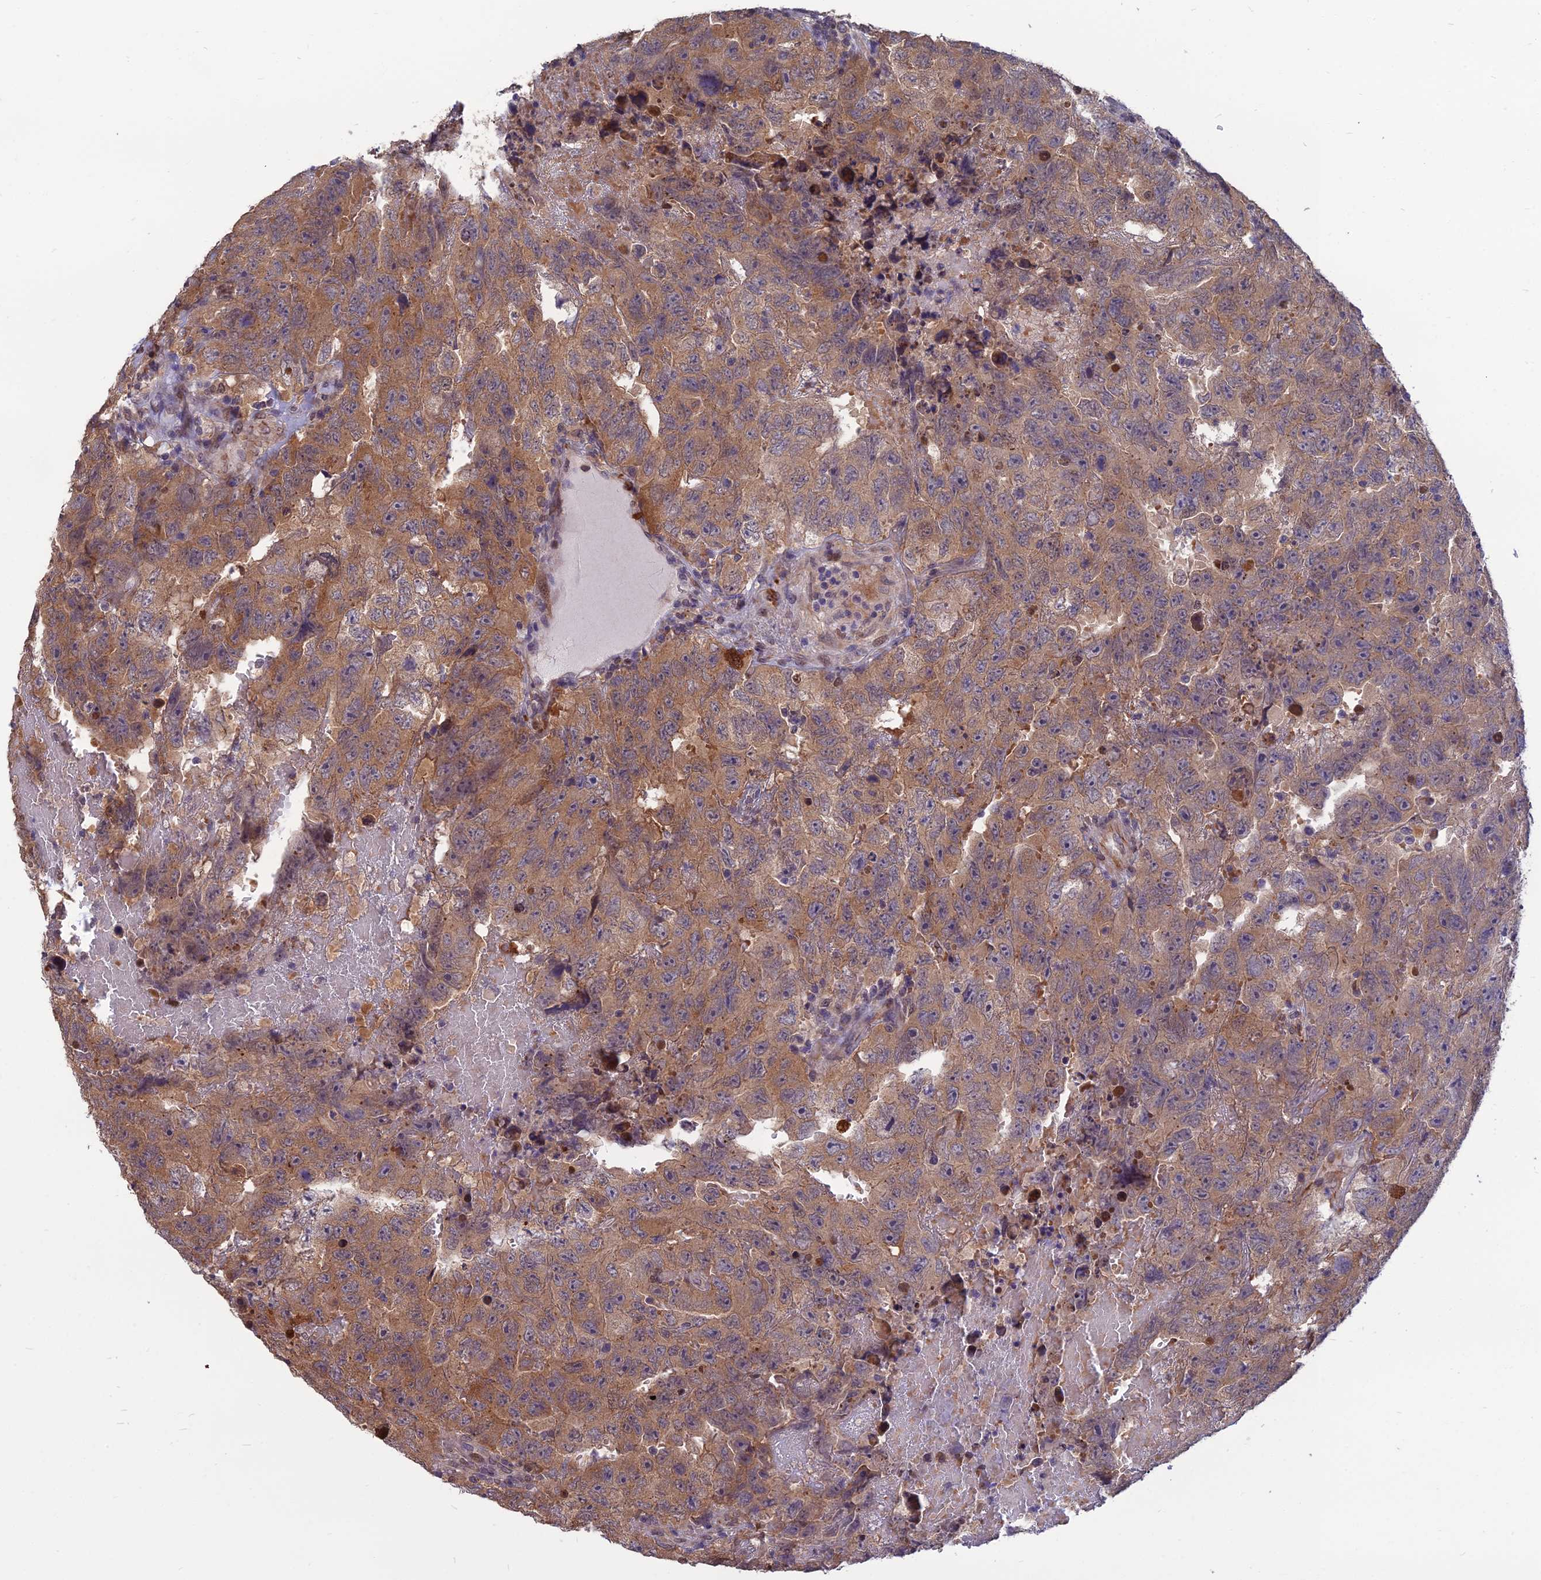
{"staining": {"intensity": "moderate", "quantity": ">75%", "location": "cytoplasmic/membranous"}, "tissue": "testis cancer", "cell_type": "Tumor cells", "image_type": "cancer", "snomed": [{"axis": "morphology", "description": "Carcinoma, Embryonal, NOS"}, {"axis": "topography", "description": "Testis"}], "caption": "DAB immunohistochemical staining of testis embryonal carcinoma displays moderate cytoplasmic/membranous protein positivity in approximately >75% of tumor cells.", "gene": "NR4A3", "patient": {"sex": "male", "age": 45}}